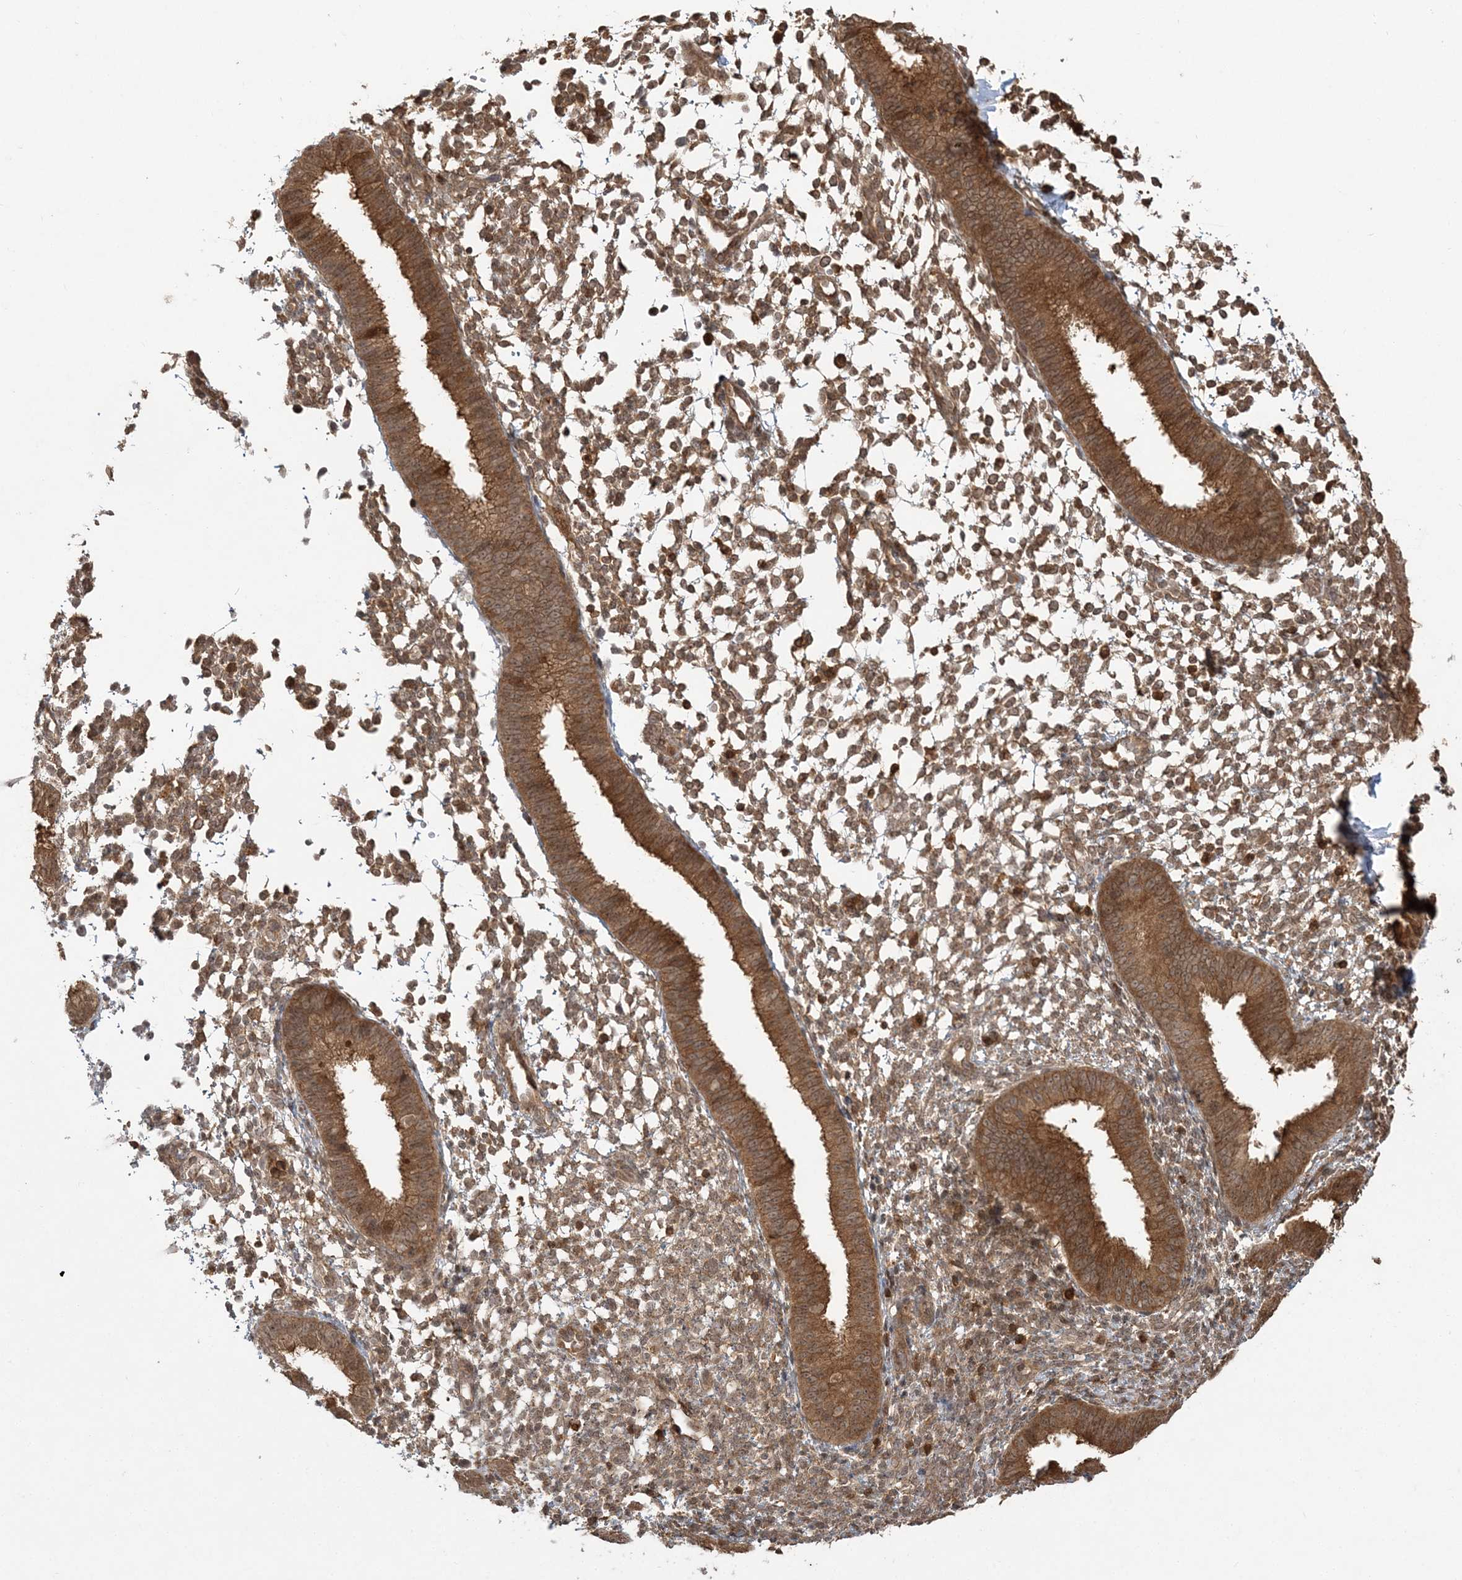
{"staining": {"intensity": "strong", "quantity": ">75%", "location": "cytoplasmic/membranous,nuclear"}, "tissue": "endometrium", "cell_type": "Cells in endometrial stroma", "image_type": "normal", "snomed": [{"axis": "morphology", "description": "Normal tissue, NOS"}, {"axis": "topography", "description": "Uterus"}, {"axis": "topography", "description": "Endometrium"}], "caption": "The immunohistochemical stain labels strong cytoplasmic/membranous,nuclear expression in cells in endometrial stroma of benign endometrium.", "gene": "CAB39", "patient": {"sex": "female", "age": 48}}